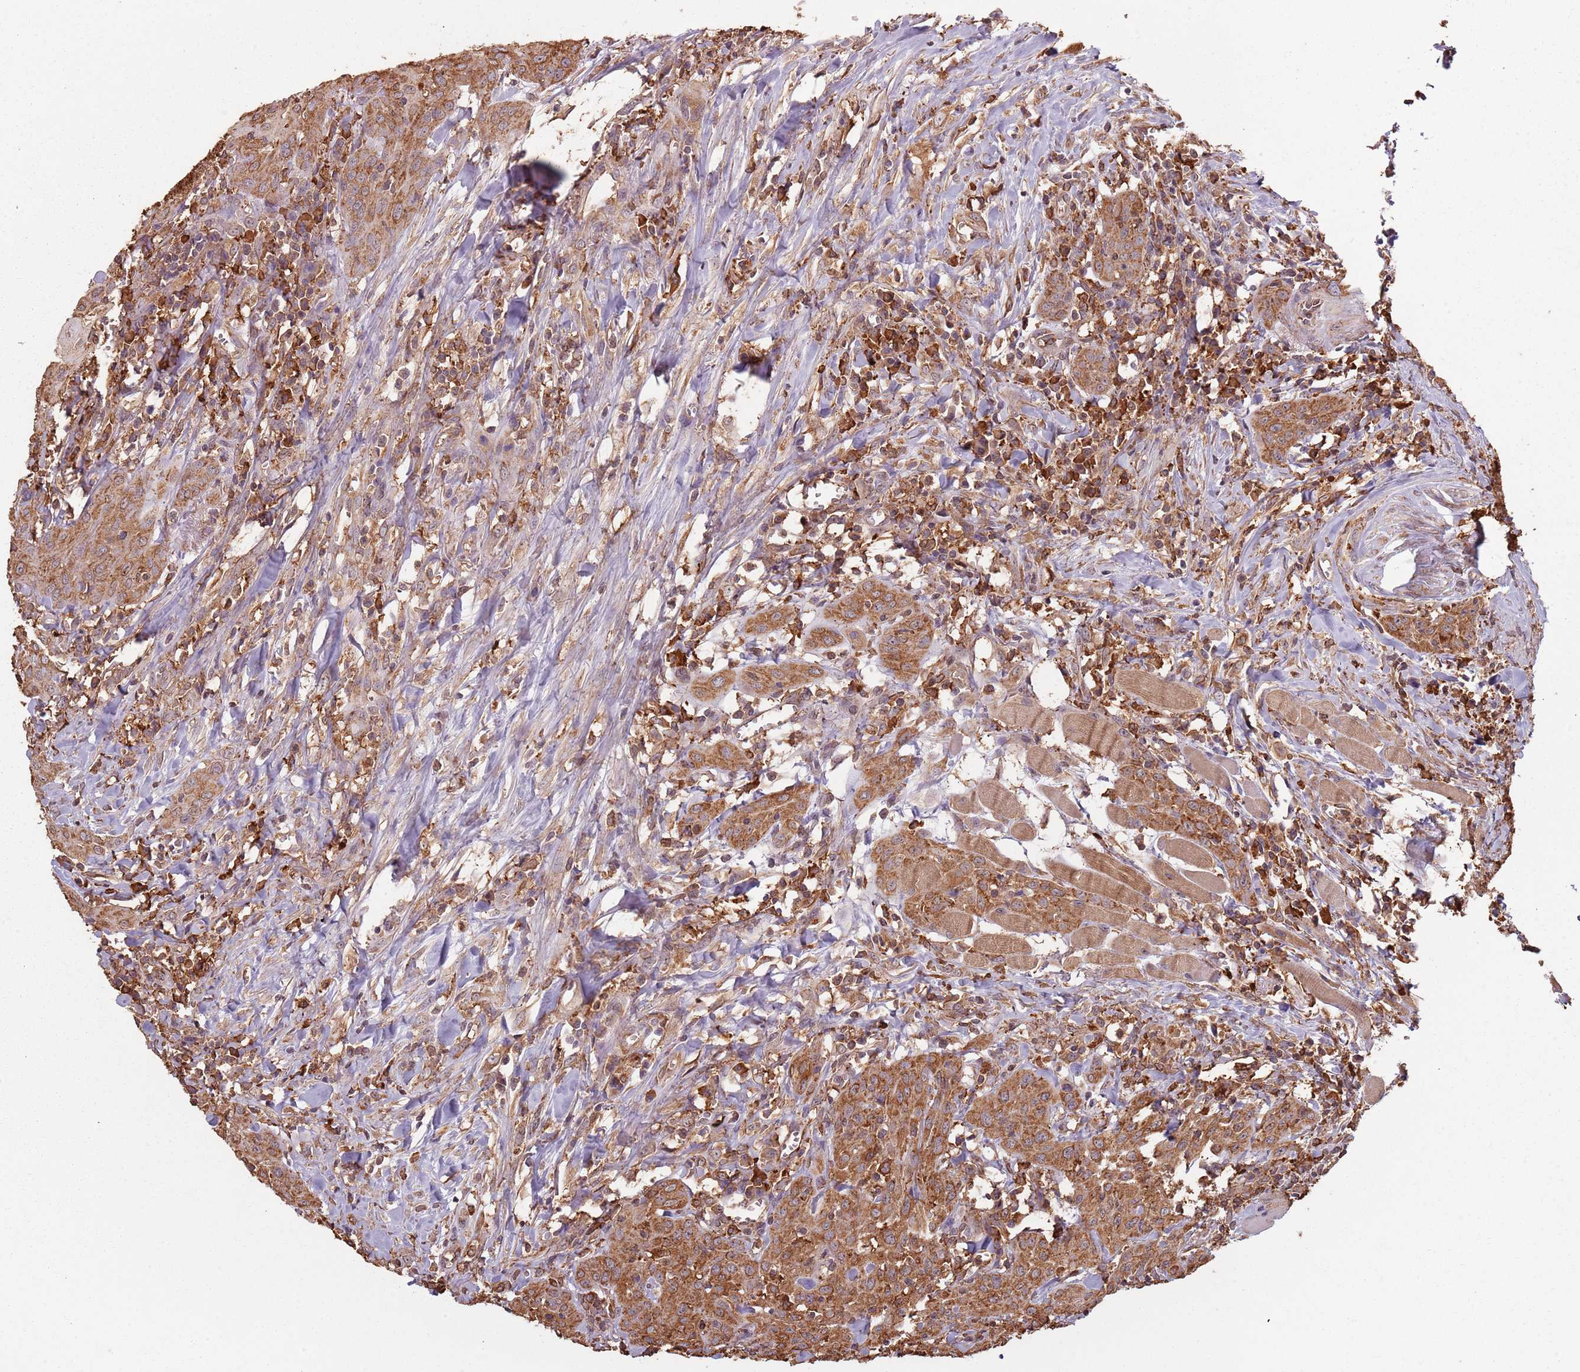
{"staining": {"intensity": "moderate", "quantity": ">75%", "location": "cytoplasmic/membranous"}, "tissue": "head and neck cancer", "cell_type": "Tumor cells", "image_type": "cancer", "snomed": [{"axis": "morphology", "description": "Squamous cell carcinoma, NOS"}, {"axis": "topography", "description": "Oral tissue"}, {"axis": "topography", "description": "Head-Neck"}], "caption": "Immunohistochemical staining of human head and neck cancer displays moderate cytoplasmic/membranous protein staining in about >75% of tumor cells. (DAB IHC, brown staining for protein, blue staining for nuclei).", "gene": "ATOSB", "patient": {"sex": "female", "age": 70}}